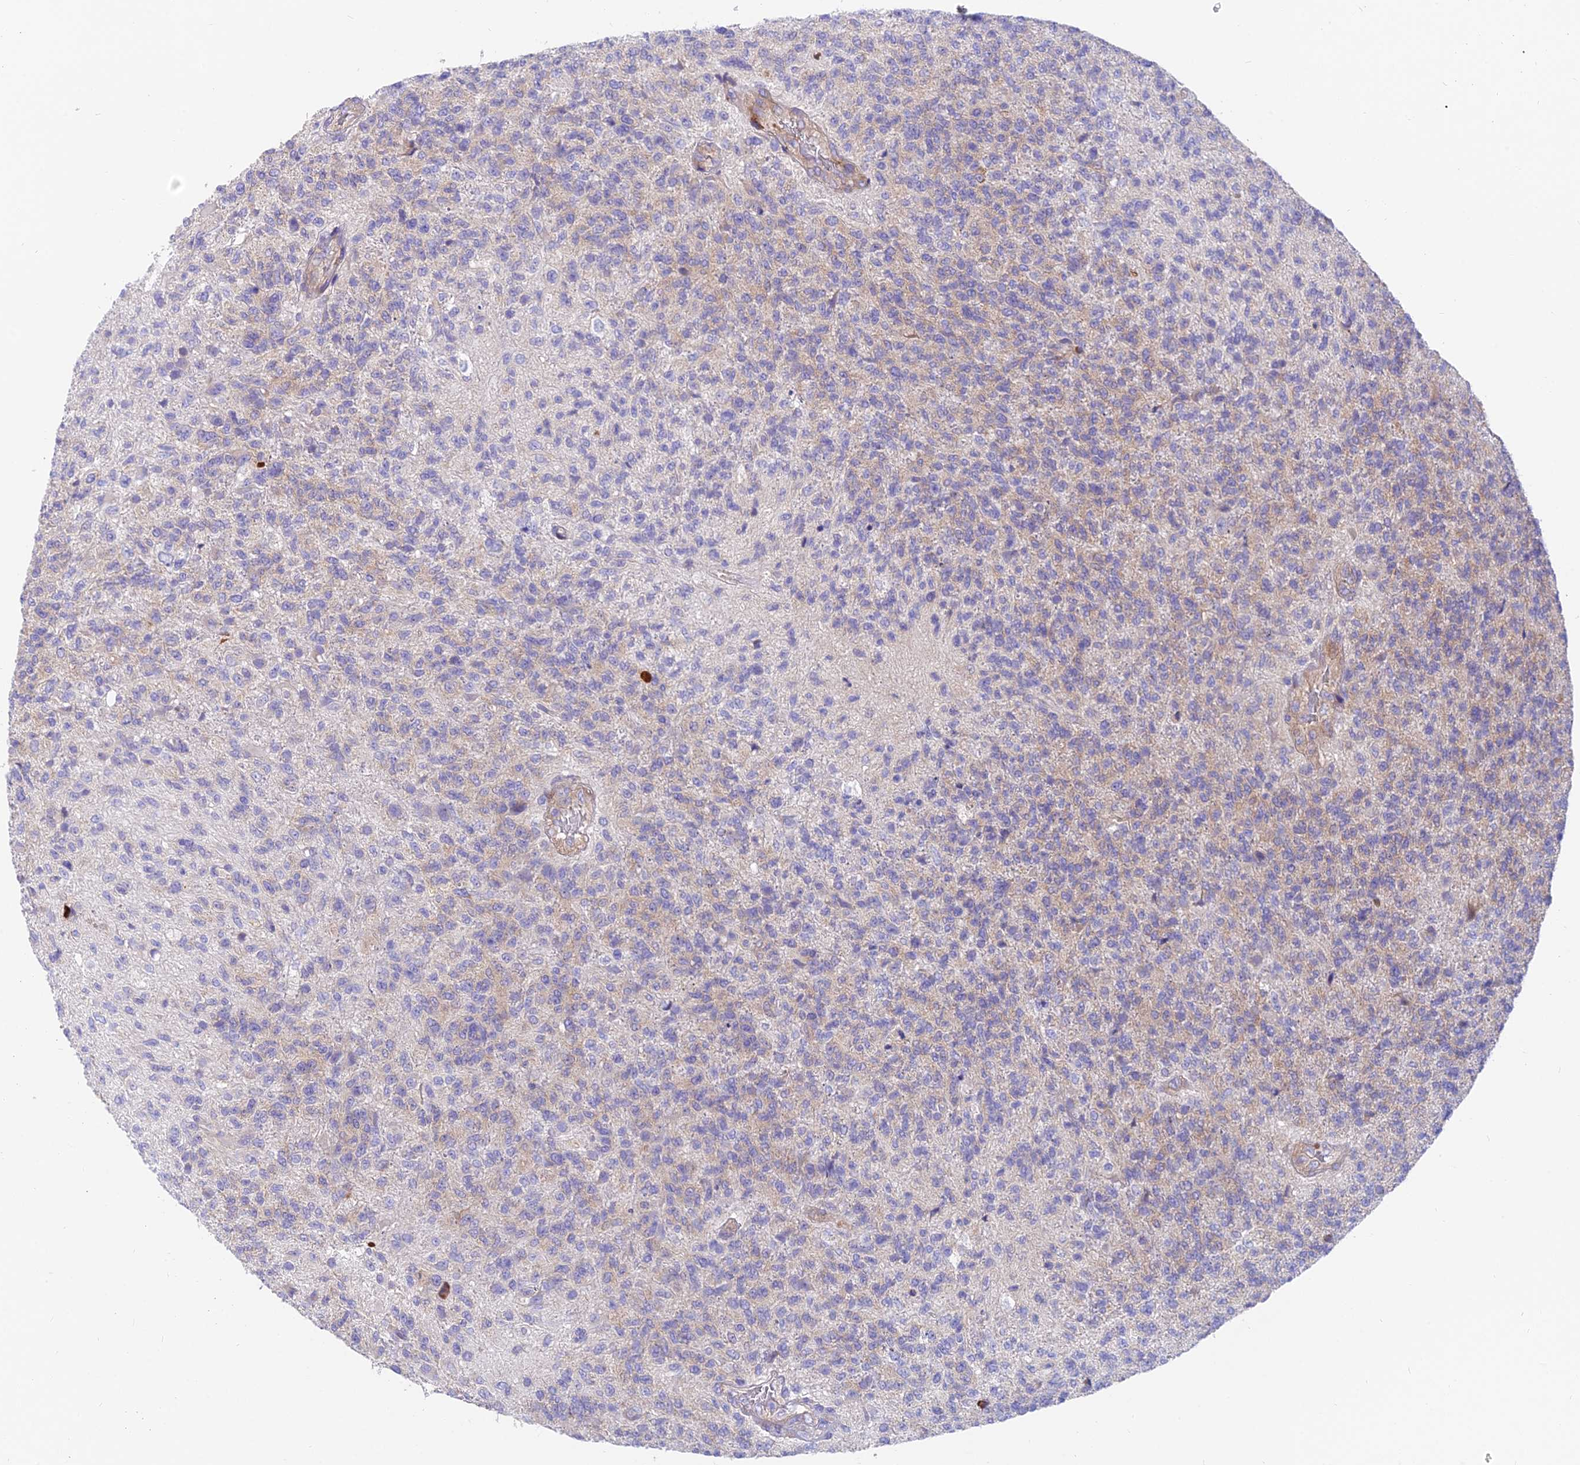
{"staining": {"intensity": "negative", "quantity": "none", "location": "none"}, "tissue": "glioma", "cell_type": "Tumor cells", "image_type": "cancer", "snomed": [{"axis": "morphology", "description": "Glioma, malignant, High grade"}, {"axis": "topography", "description": "Brain"}], "caption": "Glioma was stained to show a protein in brown. There is no significant staining in tumor cells.", "gene": "MVB12A", "patient": {"sex": "male", "age": 56}}